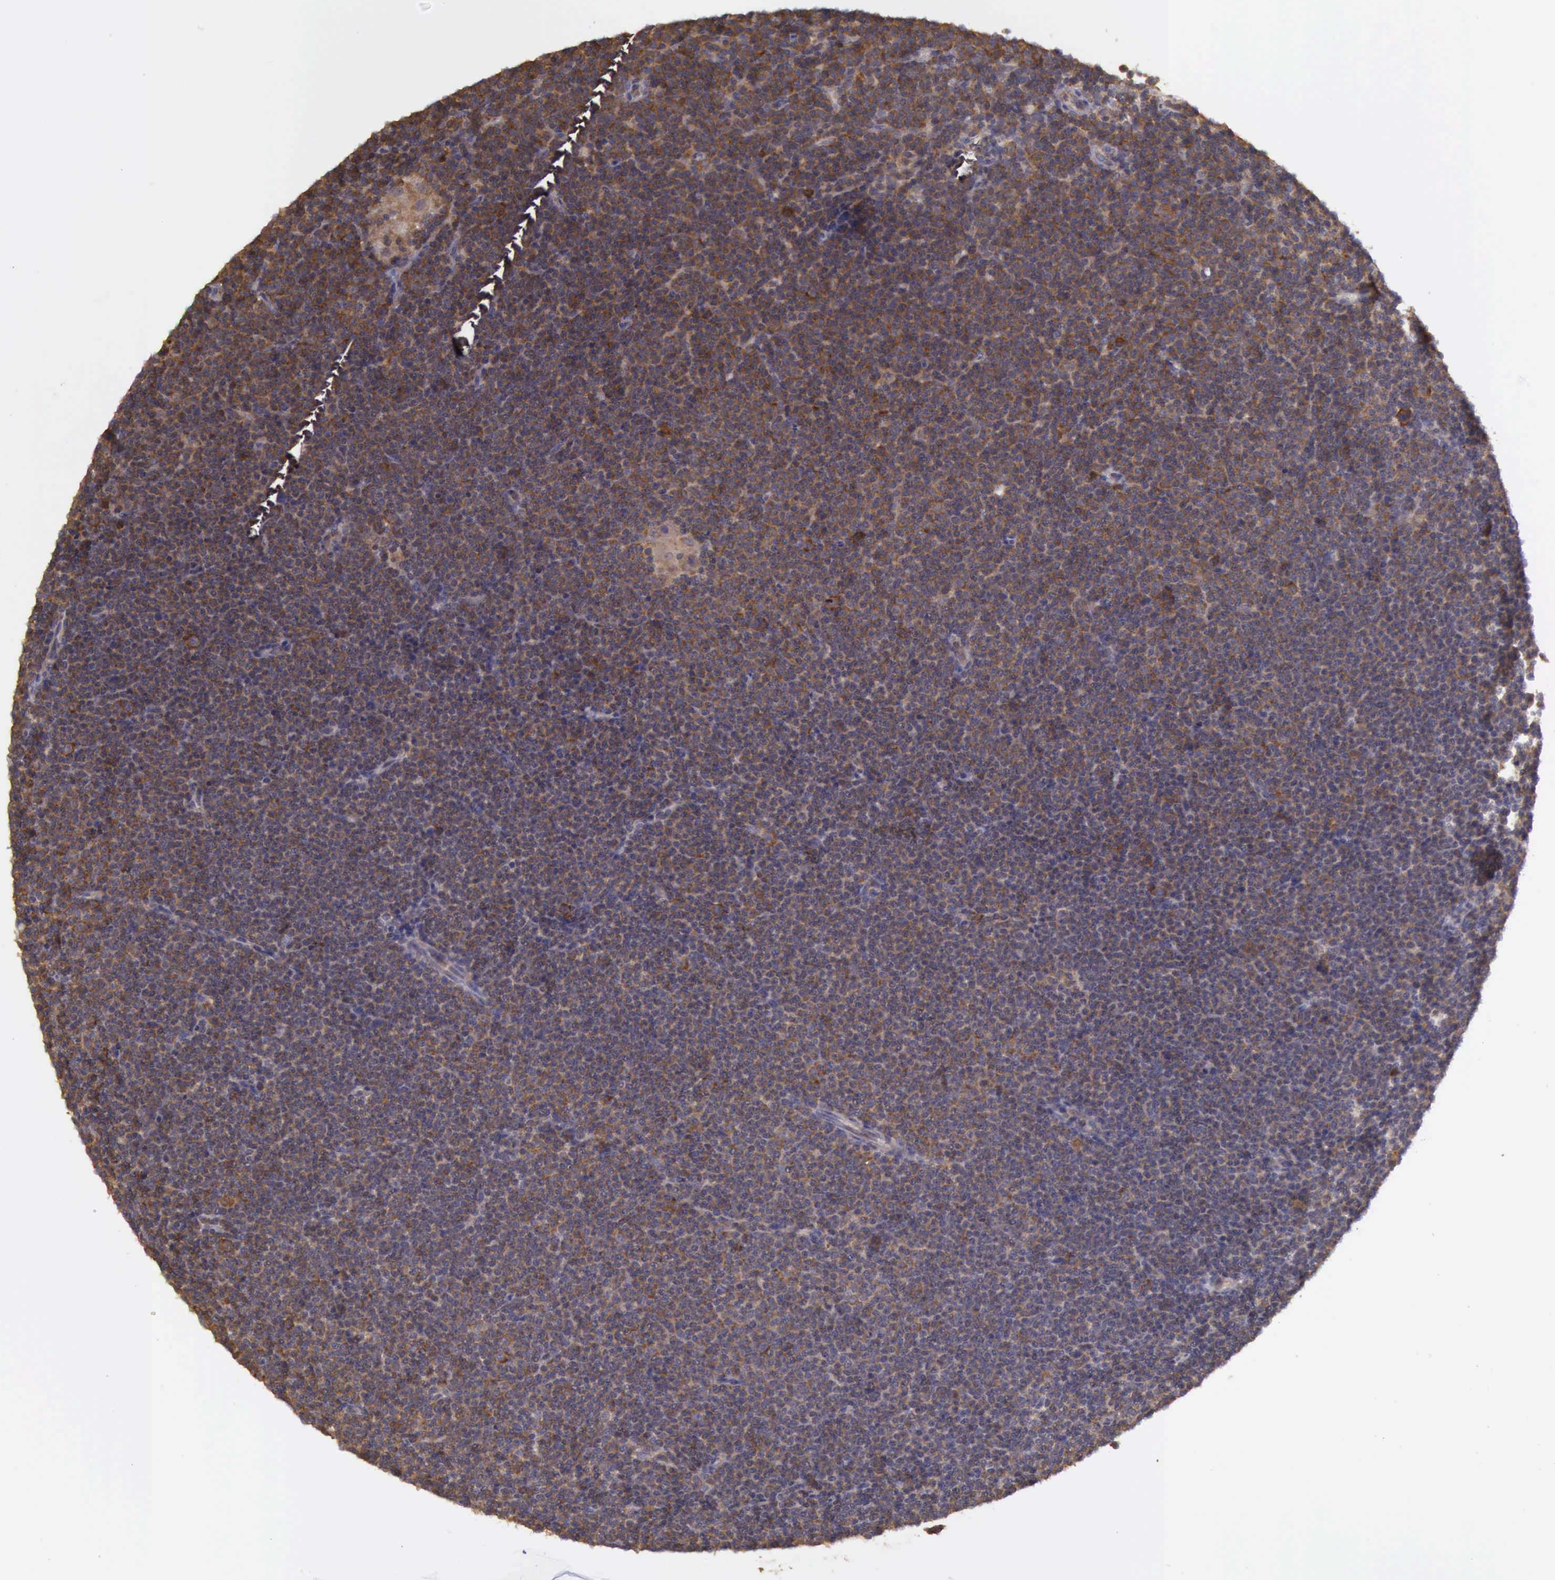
{"staining": {"intensity": "strong", "quantity": ">75%", "location": "cytoplasmic/membranous"}, "tissue": "lymphoma", "cell_type": "Tumor cells", "image_type": "cancer", "snomed": [{"axis": "morphology", "description": "Malignant lymphoma, non-Hodgkin's type, Low grade"}, {"axis": "topography", "description": "Lymph node"}], "caption": "Protein expression analysis of low-grade malignant lymphoma, non-Hodgkin's type demonstrates strong cytoplasmic/membranous positivity in approximately >75% of tumor cells.", "gene": "EIF5", "patient": {"sex": "female", "age": 69}}